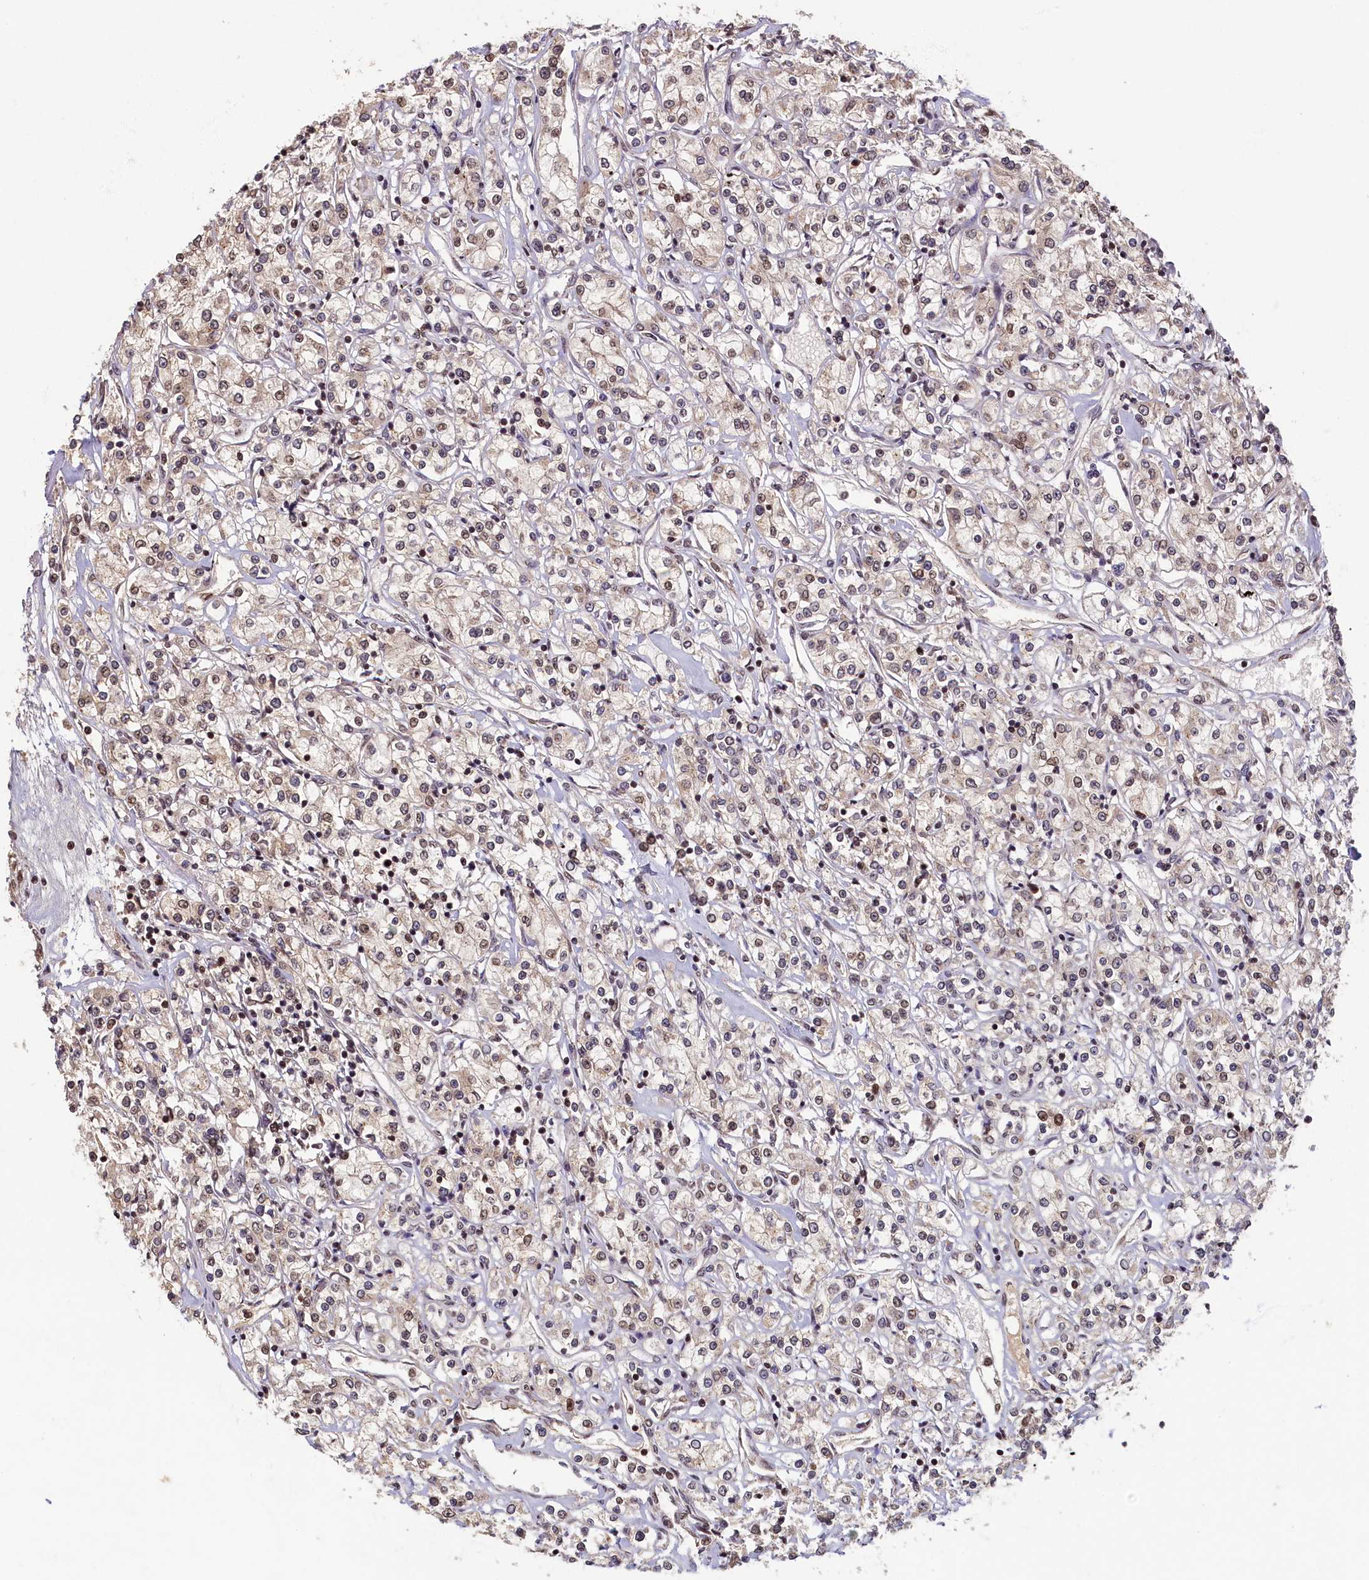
{"staining": {"intensity": "moderate", "quantity": "25%-75%", "location": "nuclear"}, "tissue": "renal cancer", "cell_type": "Tumor cells", "image_type": "cancer", "snomed": [{"axis": "morphology", "description": "Adenocarcinoma, NOS"}, {"axis": "topography", "description": "Kidney"}], "caption": "DAB (3,3'-diaminobenzidine) immunohistochemical staining of adenocarcinoma (renal) exhibits moderate nuclear protein staining in approximately 25%-75% of tumor cells. Using DAB (brown) and hematoxylin (blue) stains, captured at high magnification using brightfield microscopy.", "gene": "CKAP2L", "patient": {"sex": "female", "age": 59}}